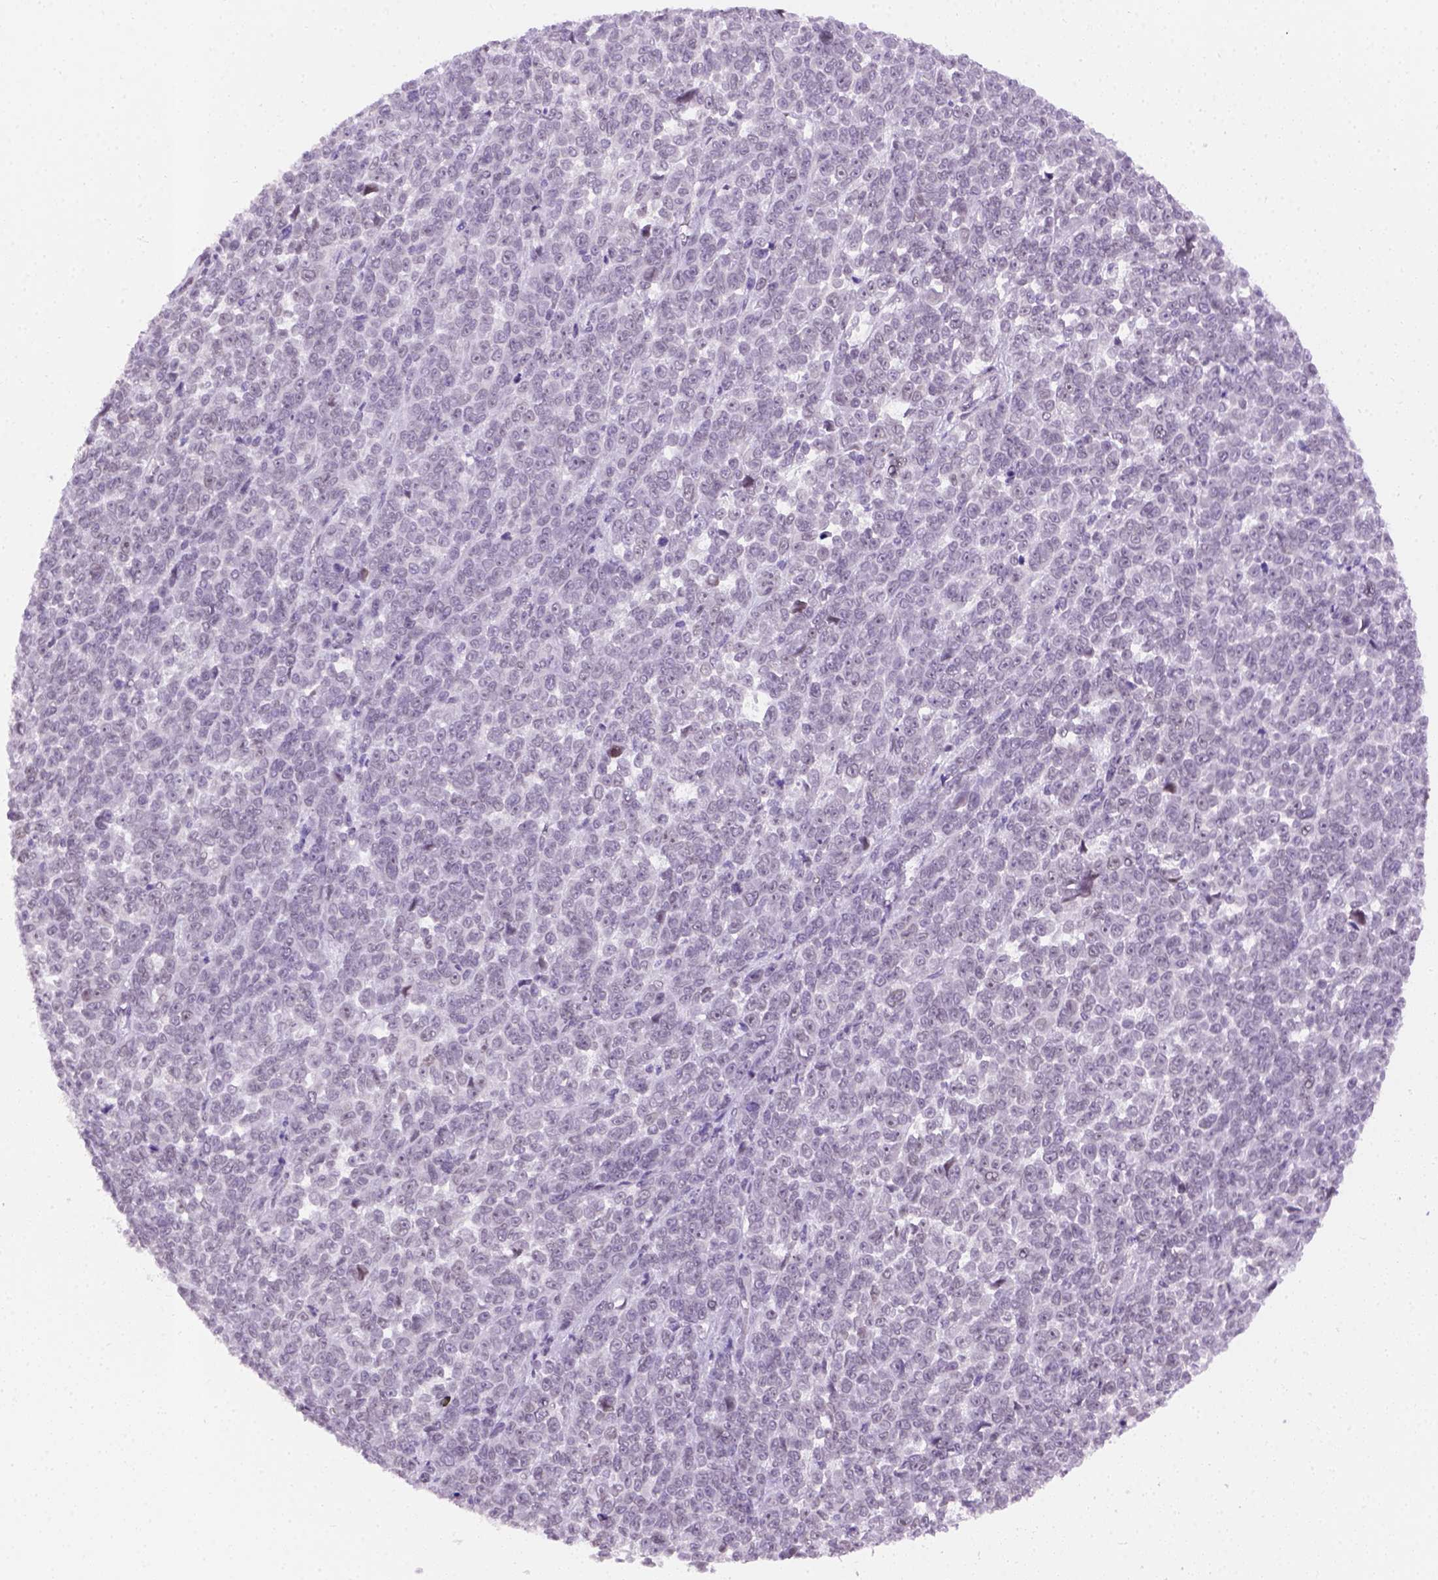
{"staining": {"intensity": "negative", "quantity": "none", "location": "none"}, "tissue": "melanoma", "cell_type": "Tumor cells", "image_type": "cancer", "snomed": [{"axis": "morphology", "description": "Malignant melanoma, NOS"}, {"axis": "topography", "description": "Skin"}], "caption": "A high-resolution image shows IHC staining of melanoma, which exhibits no significant expression in tumor cells.", "gene": "FAM184B", "patient": {"sex": "female", "age": 95}}